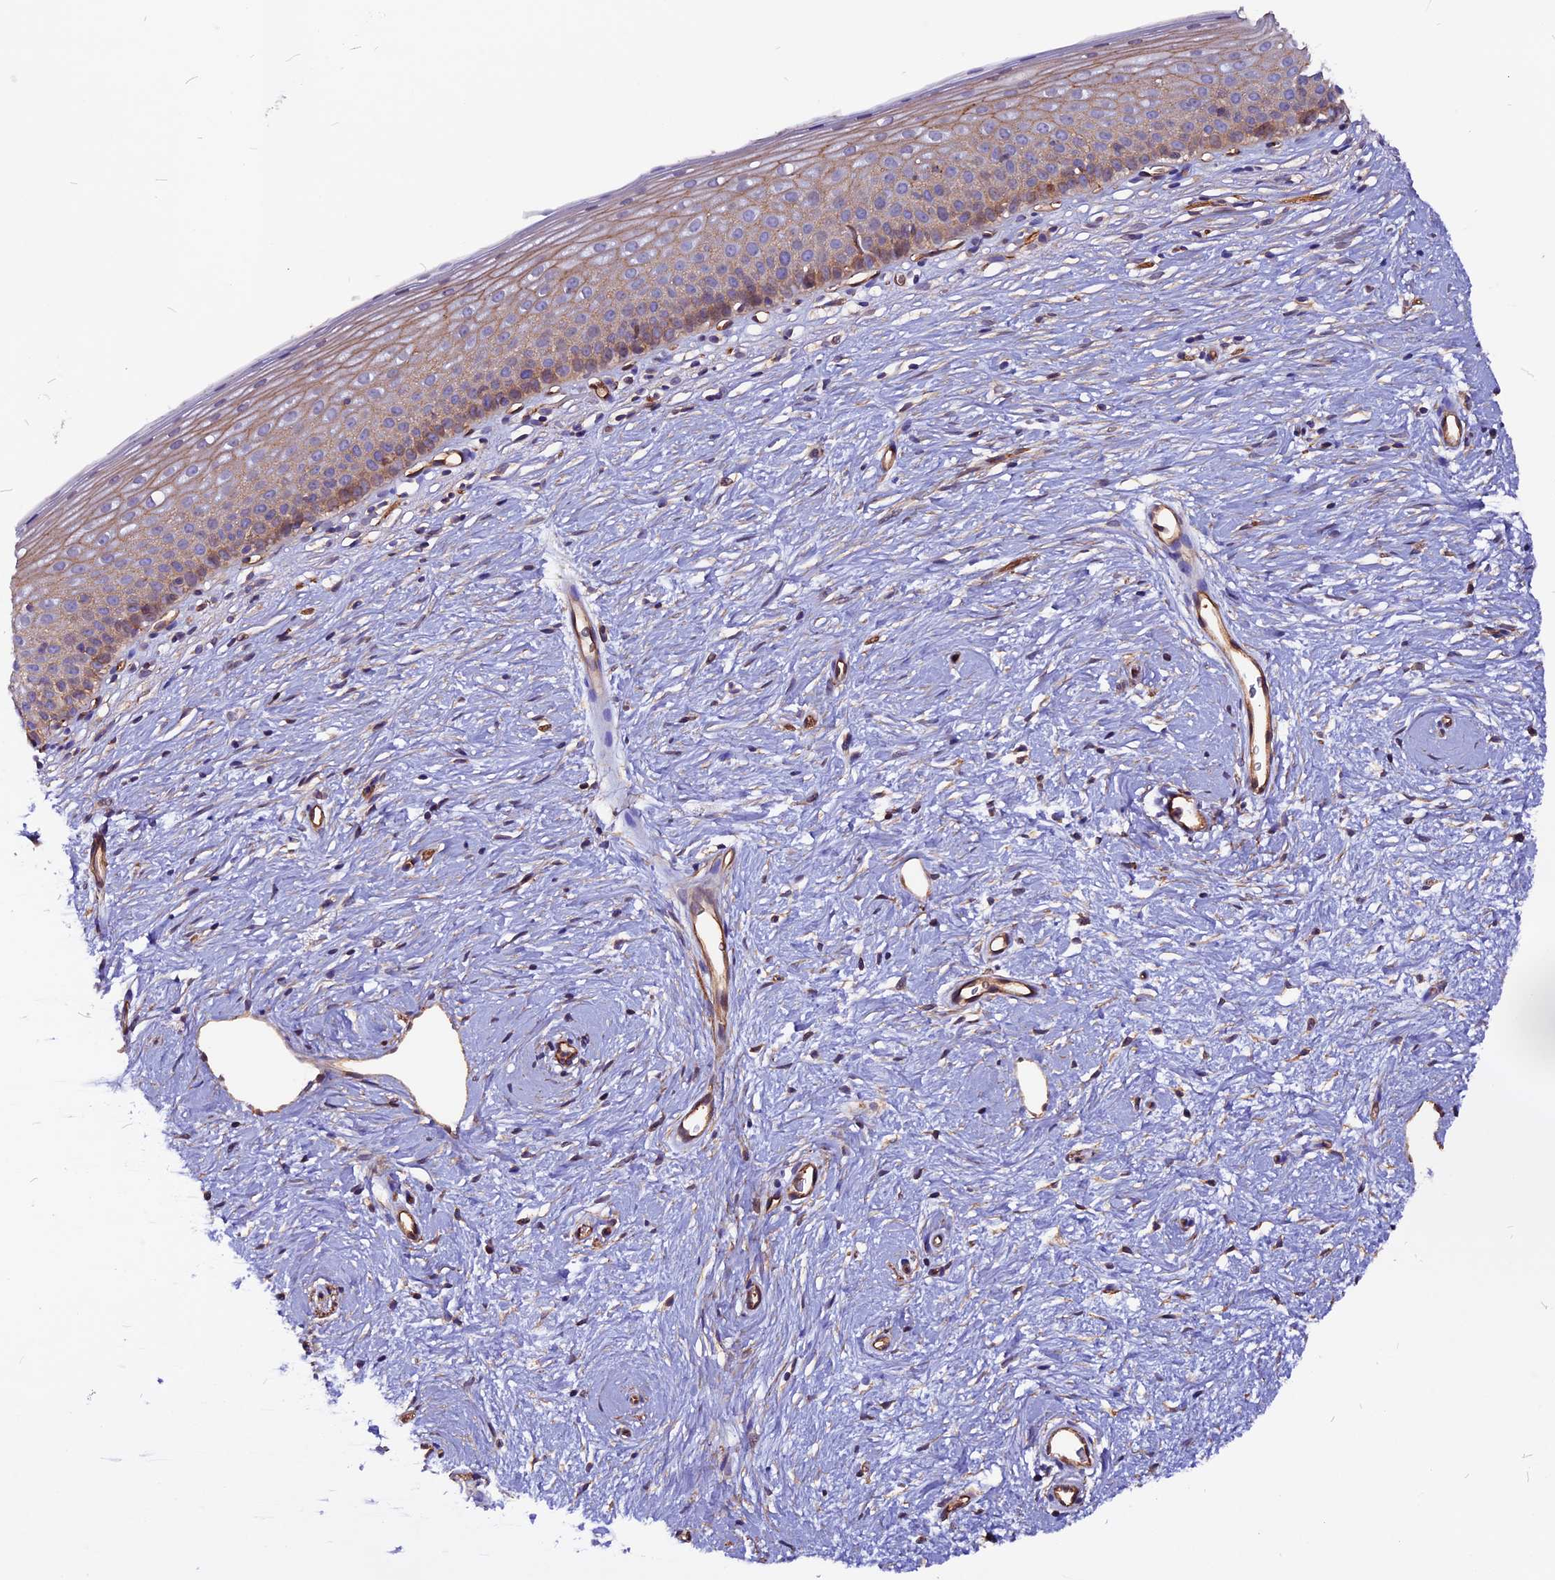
{"staining": {"intensity": "moderate", "quantity": ">75%", "location": "cytoplasmic/membranous"}, "tissue": "cervix", "cell_type": "Glandular cells", "image_type": "normal", "snomed": [{"axis": "morphology", "description": "Normal tissue, NOS"}, {"axis": "topography", "description": "Cervix"}], "caption": "Cervix stained with a brown dye shows moderate cytoplasmic/membranous positive staining in about >75% of glandular cells.", "gene": "ZNF749", "patient": {"sex": "female", "age": 57}}